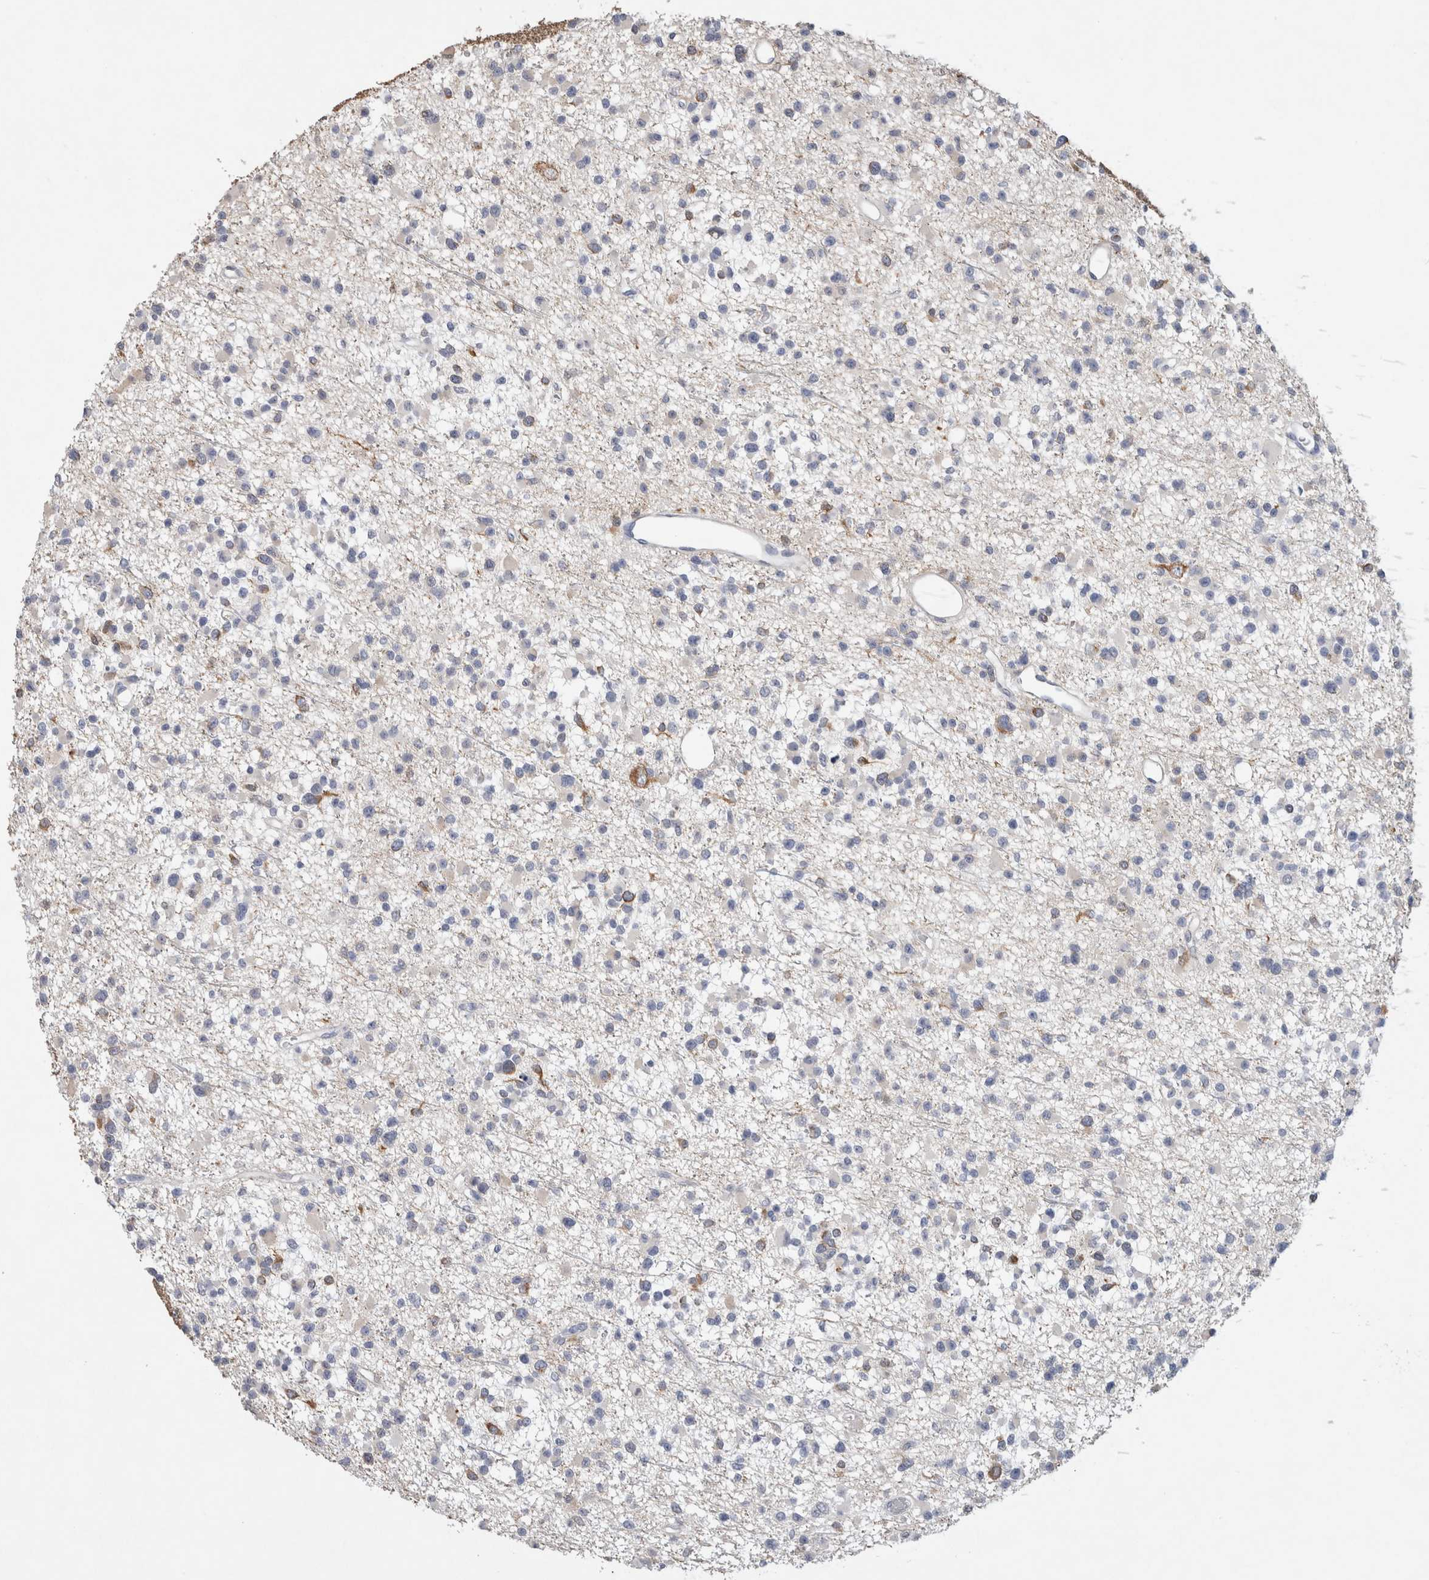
{"staining": {"intensity": "negative", "quantity": "none", "location": "none"}, "tissue": "glioma", "cell_type": "Tumor cells", "image_type": "cancer", "snomed": [{"axis": "morphology", "description": "Glioma, malignant, Low grade"}, {"axis": "topography", "description": "Brain"}], "caption": "Immunohistochemistry photomicrograph of neoplastic tissue: human glioma stained with DAB (3,3'-diaminobenzidine) displays no significant protein expression in tumor cells.", "gene": "FABP7", "patient": {"sex": "female", "age": 22}}